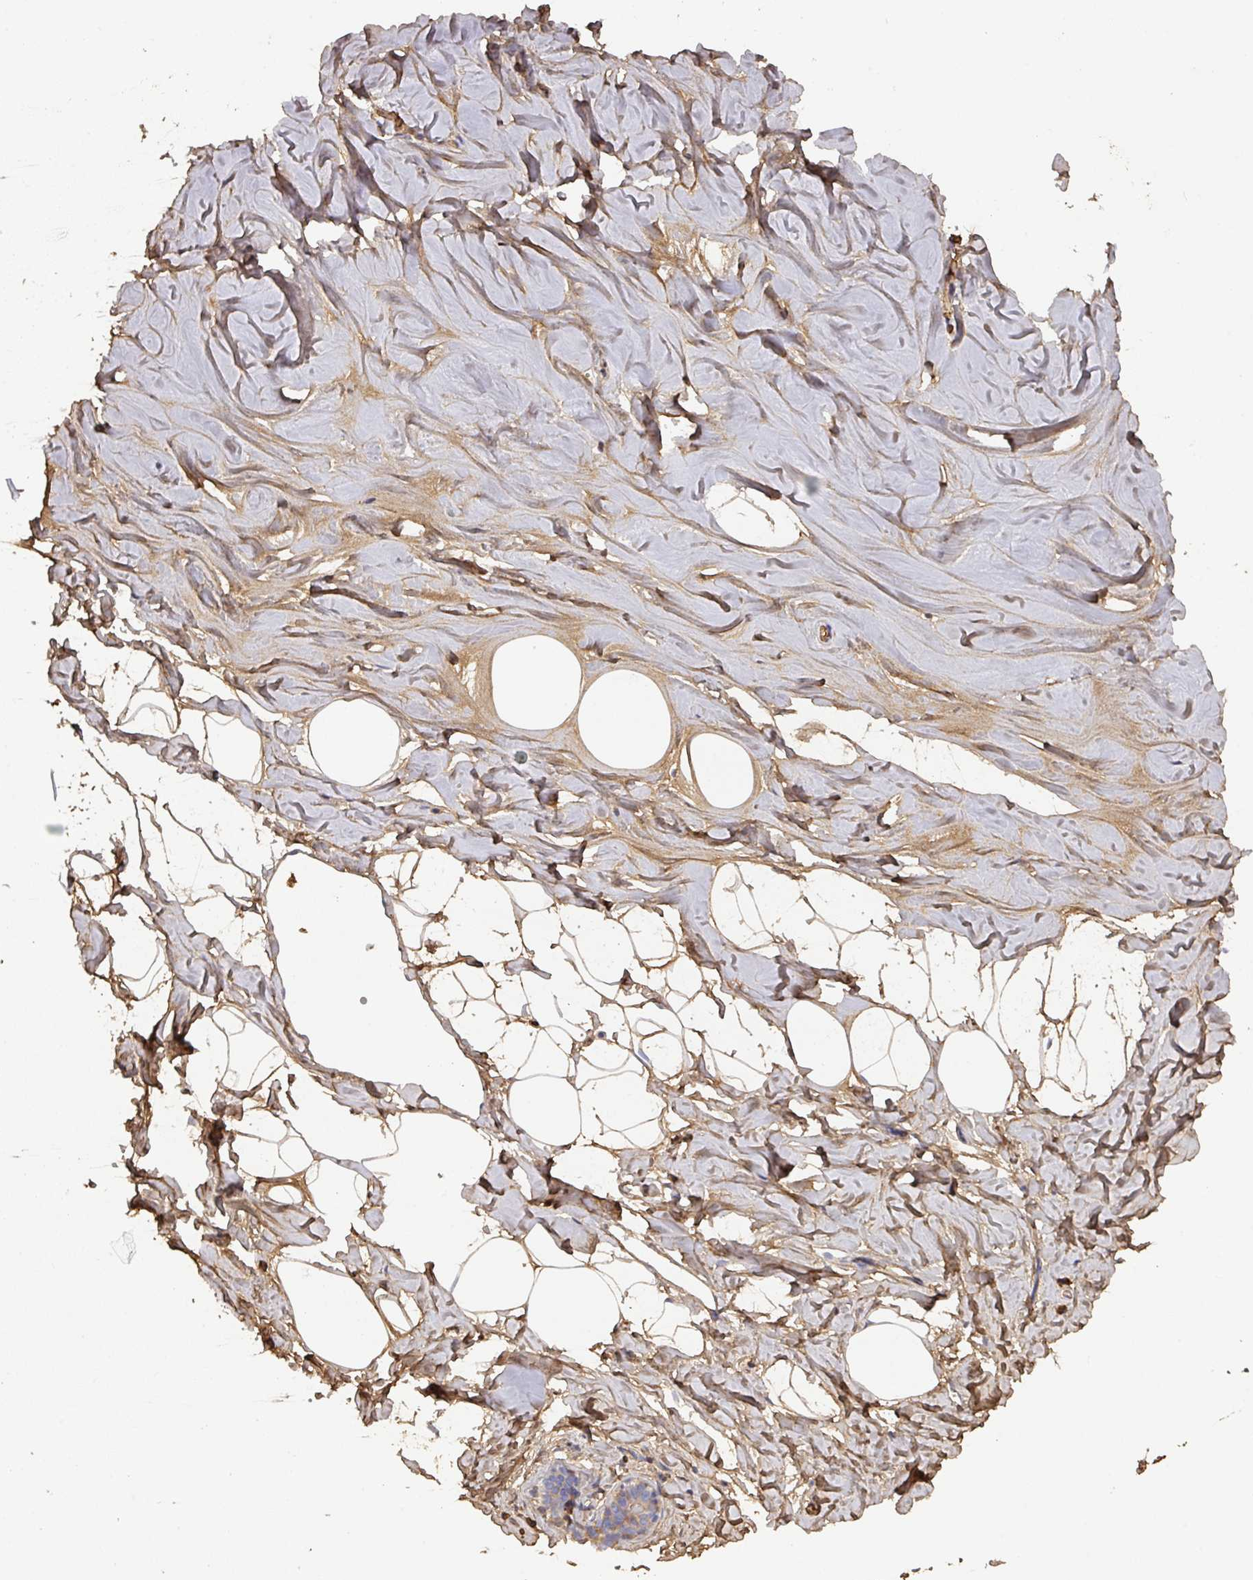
{"staining": {"intensity": "negative", "quantity": "none", "location": "none"}, "tissue": "breast", "cell_type": "Adipocytes", "image_type": "normal", "snomed": [{"axis": "morphology", "description": "Normal tissue, NOS"}, {"axis": "topography", "description": "Breast"}], "caption": "This is a image of immunohistochemistry staining of normal breast, which shows no expression in adipocytes. (Brightfield microscopy of DAB (3,3'-diaminobenzidine) immunohistochemistry (IHC) at high magnification).", "gene": "ALB", "patient": {"sex": "female", "age": 23}}